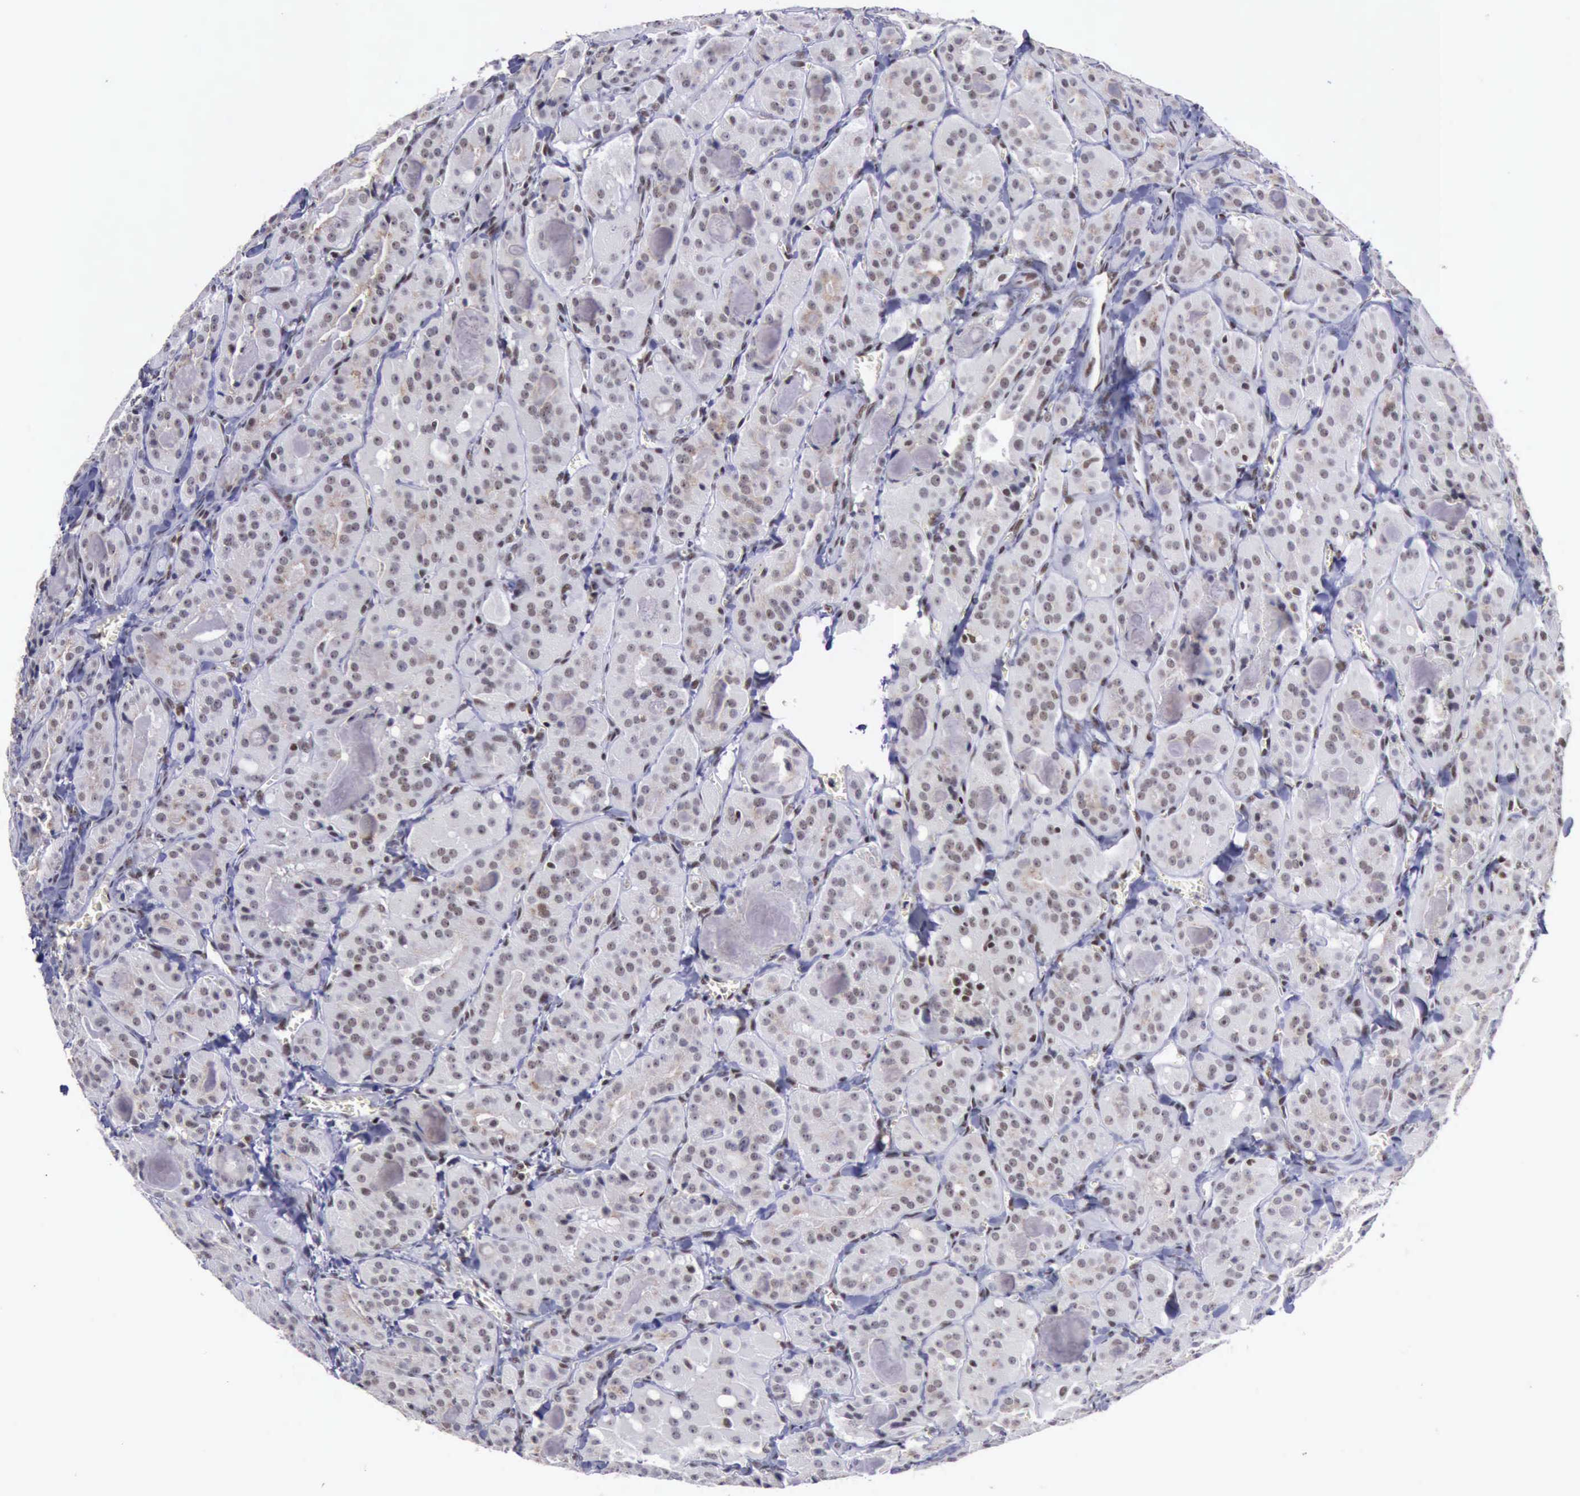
{"staining": {"intensity": "weak", "quantity": "<25%", "location": "nuclear"}, "tissue": "thyroid cancer", "cell_type": "Tumor cells", "image_type": "cancer", "snomed": [{"axis": "morphology", "description": "Carcinoma, NOS"}, {"axis": "topography", "description": "Thyroid gland"}], "caption": "A histopathology image of thyroid carcinoma stained for a protein shows no brown staining in tumor cells. (Brightfield microscopy of DAB (3,3'-diaminobenzidine) immunohistochemistry at high magnification).", "gene": "YY1", "patient": {"sex": "male", "age": 76}}